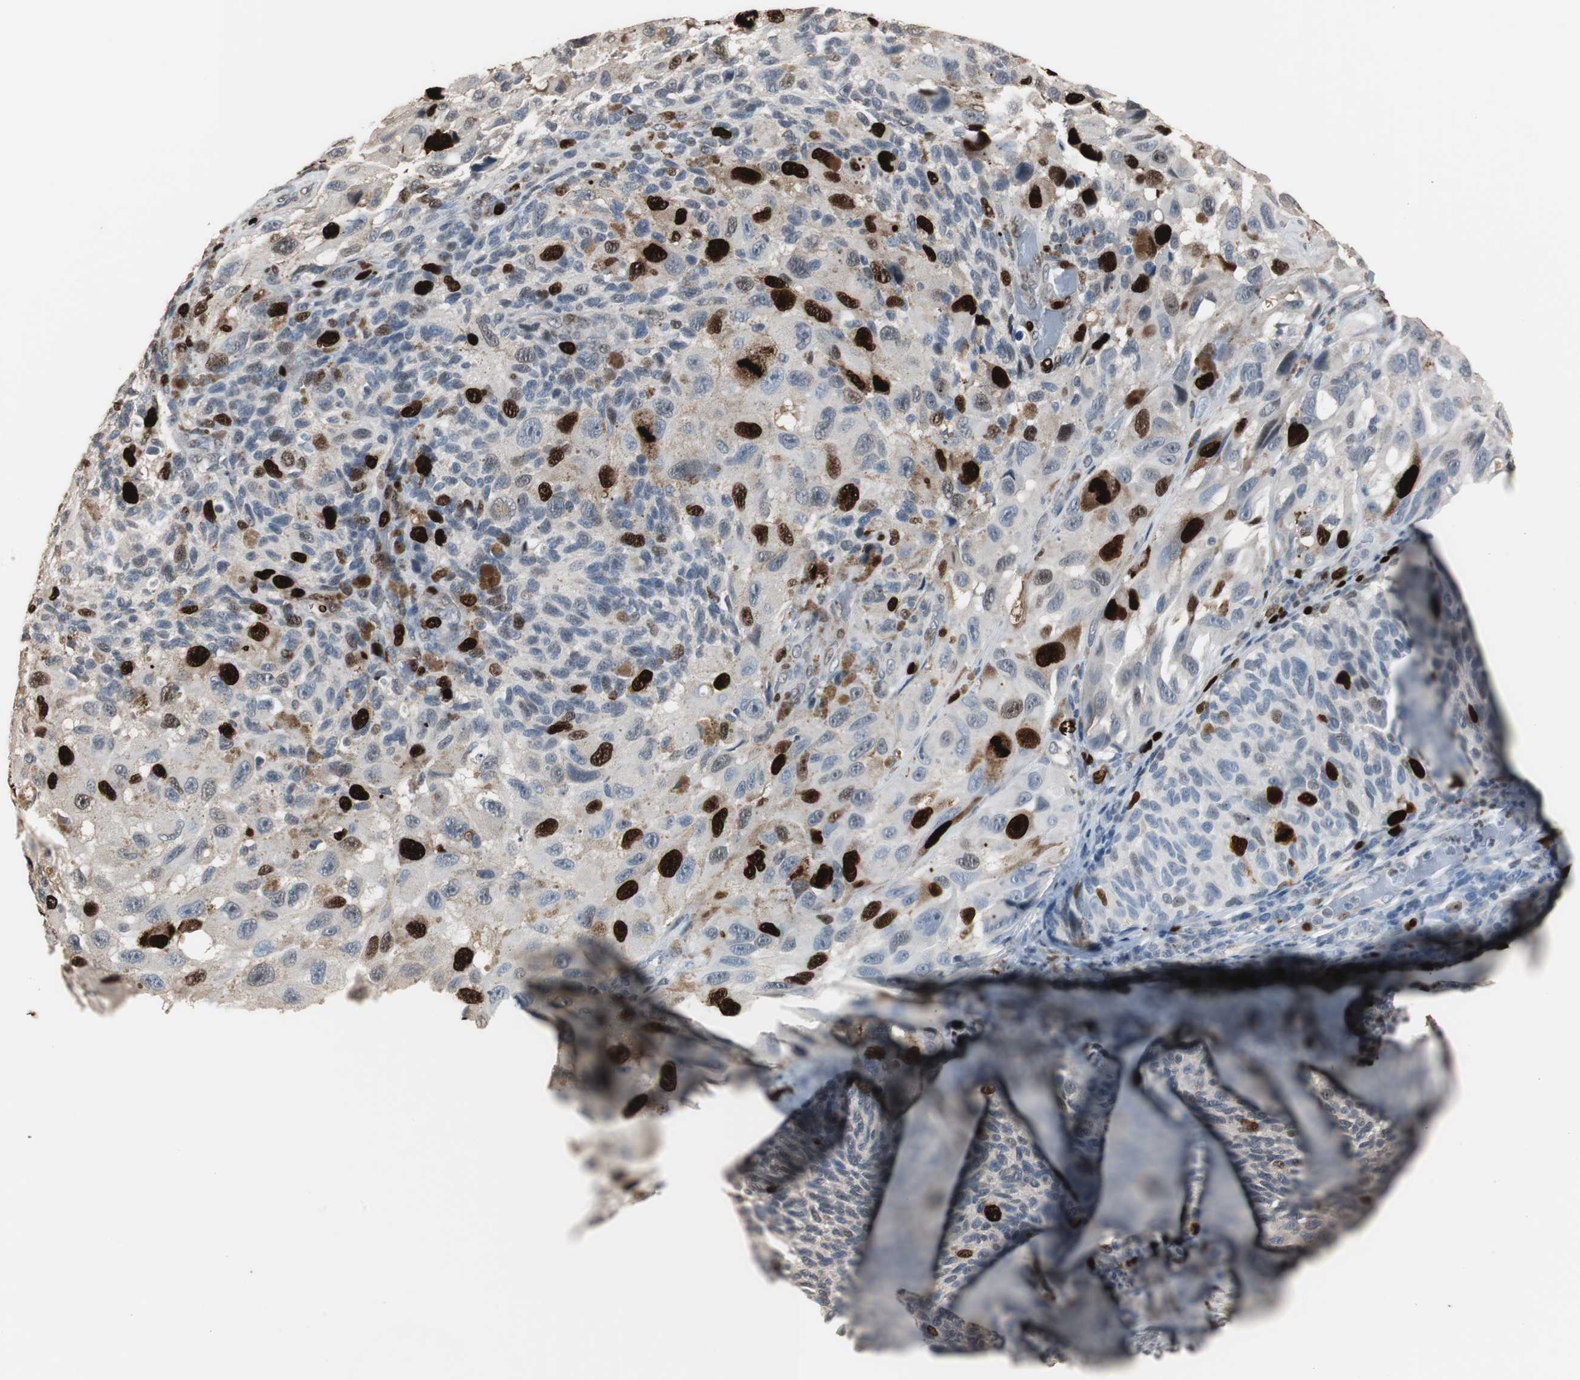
{"staining": {"intensity": "strong", "quantity": "<25%", "location": "nuclear"}, "tissue": "melanoma", "cell_type": "Tumor cells", "image_type": "cancer", "snomed": [{"axis": "morphology", "description": "Malignant melanoma, NOS"}, {"axis": "topography", "description": "Skin"}], "caption": "Protein staining by IHC reveals strong nuclear staining in about <25% of tumor cells in malignant melanoma. Immunohistochemistry stains the protein of interest in brown and the nuclei are stained blue.", "gene": "TOP2A", "patient": {"sex": "female", "age": 73}}